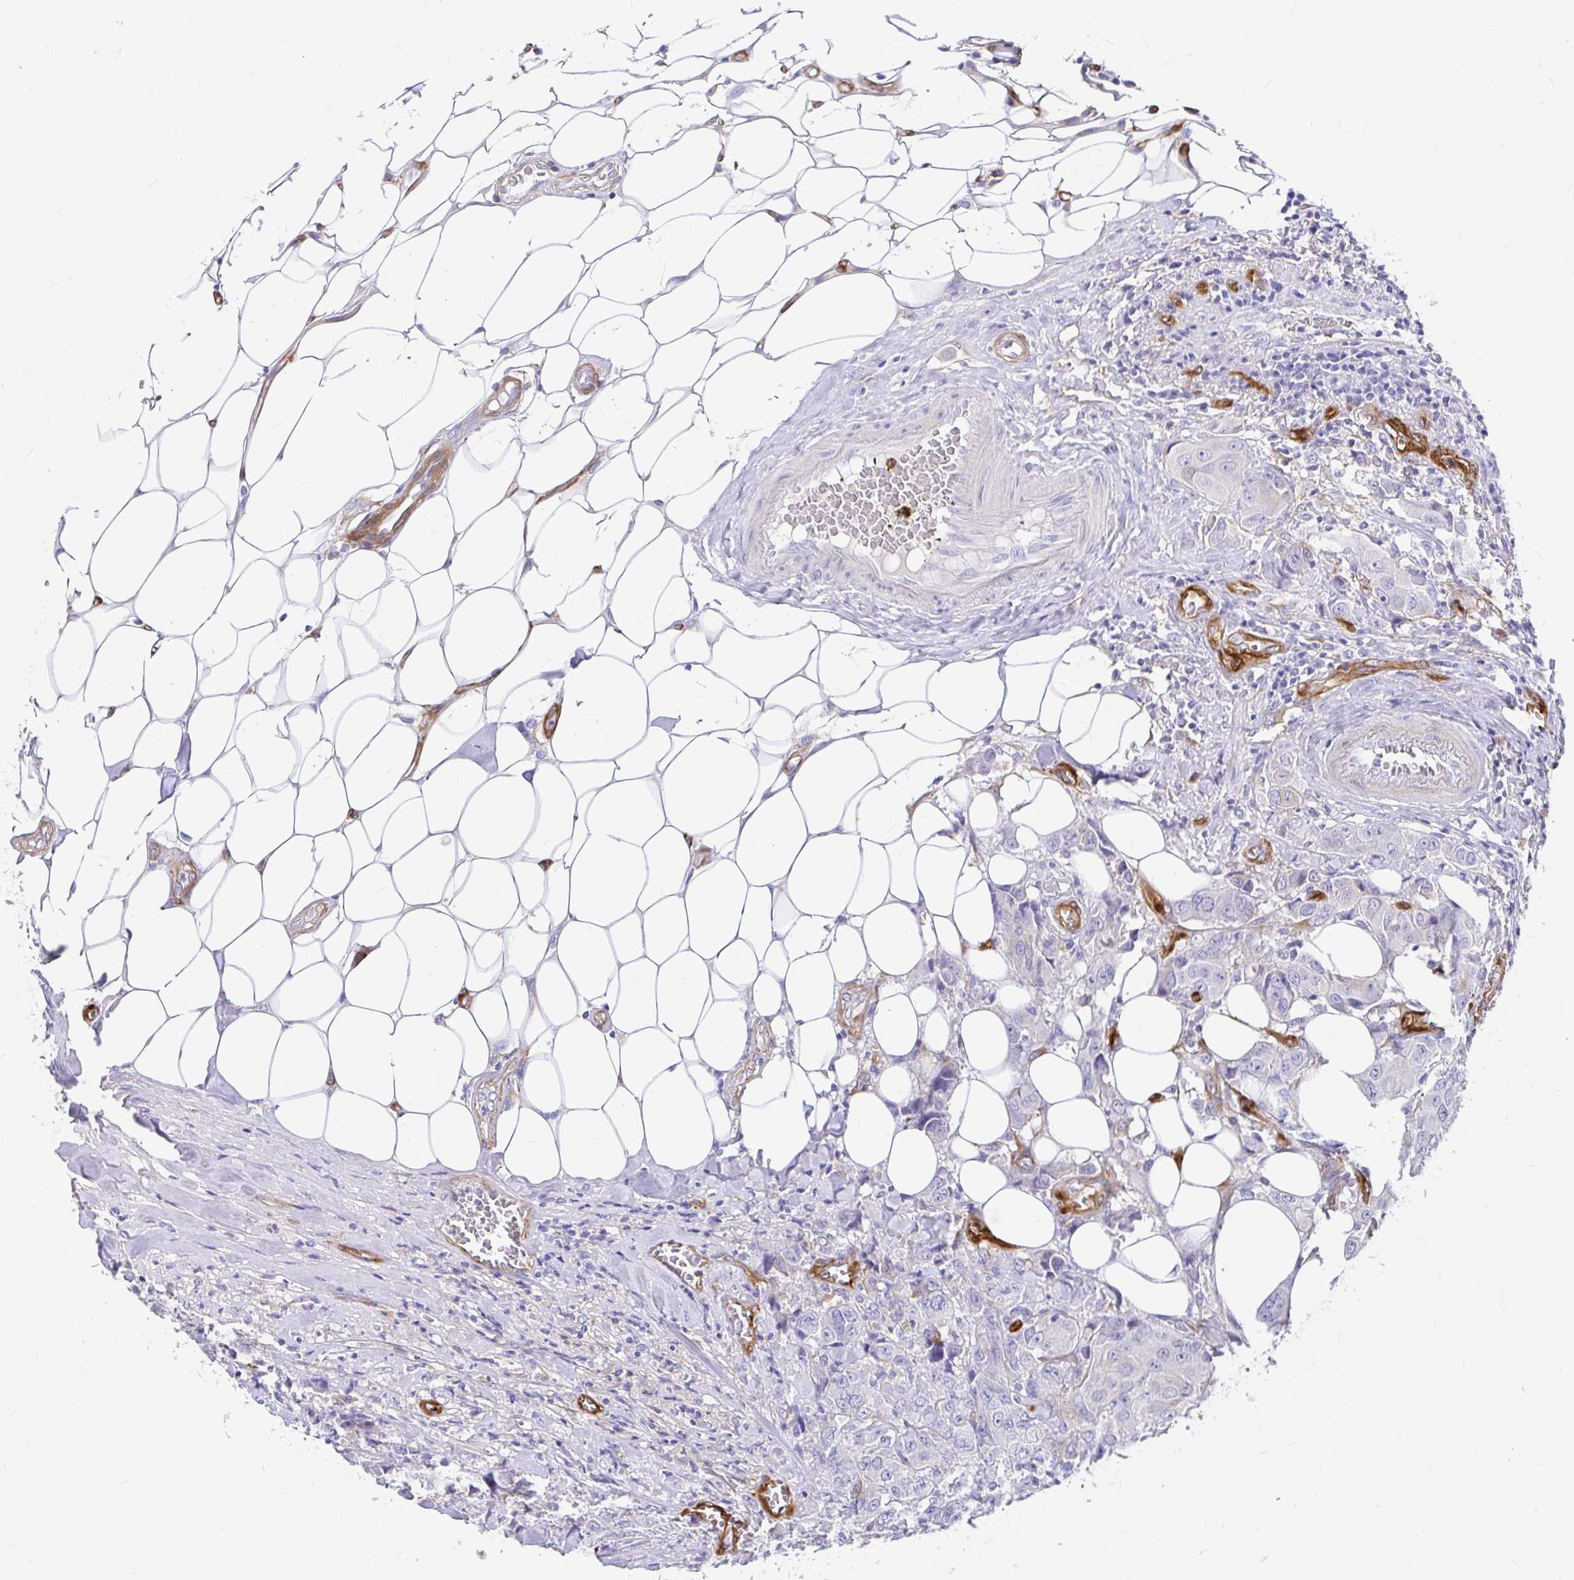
{"staining": {"intensity": "negative", "quantity": "none", "location": "none"}, "tissue": "breast cancer", "cell_type": "Tumor cells", "image_type": "cancer", "snomed": [{"axis": "morphology", "description": "Normal tissue, NOS"}, {"axis": "morphology", "description": "Duct carcinoma"}, {"axis": "topography", "description": "Breast"}], "caption": "Immunohistochemical staining of human invasive ductal carcinoma (breast) demonstrates no significant positivity in tumor cells.", "gene": "MYO1B", "patient": {"sex": "female", "age": 43}}